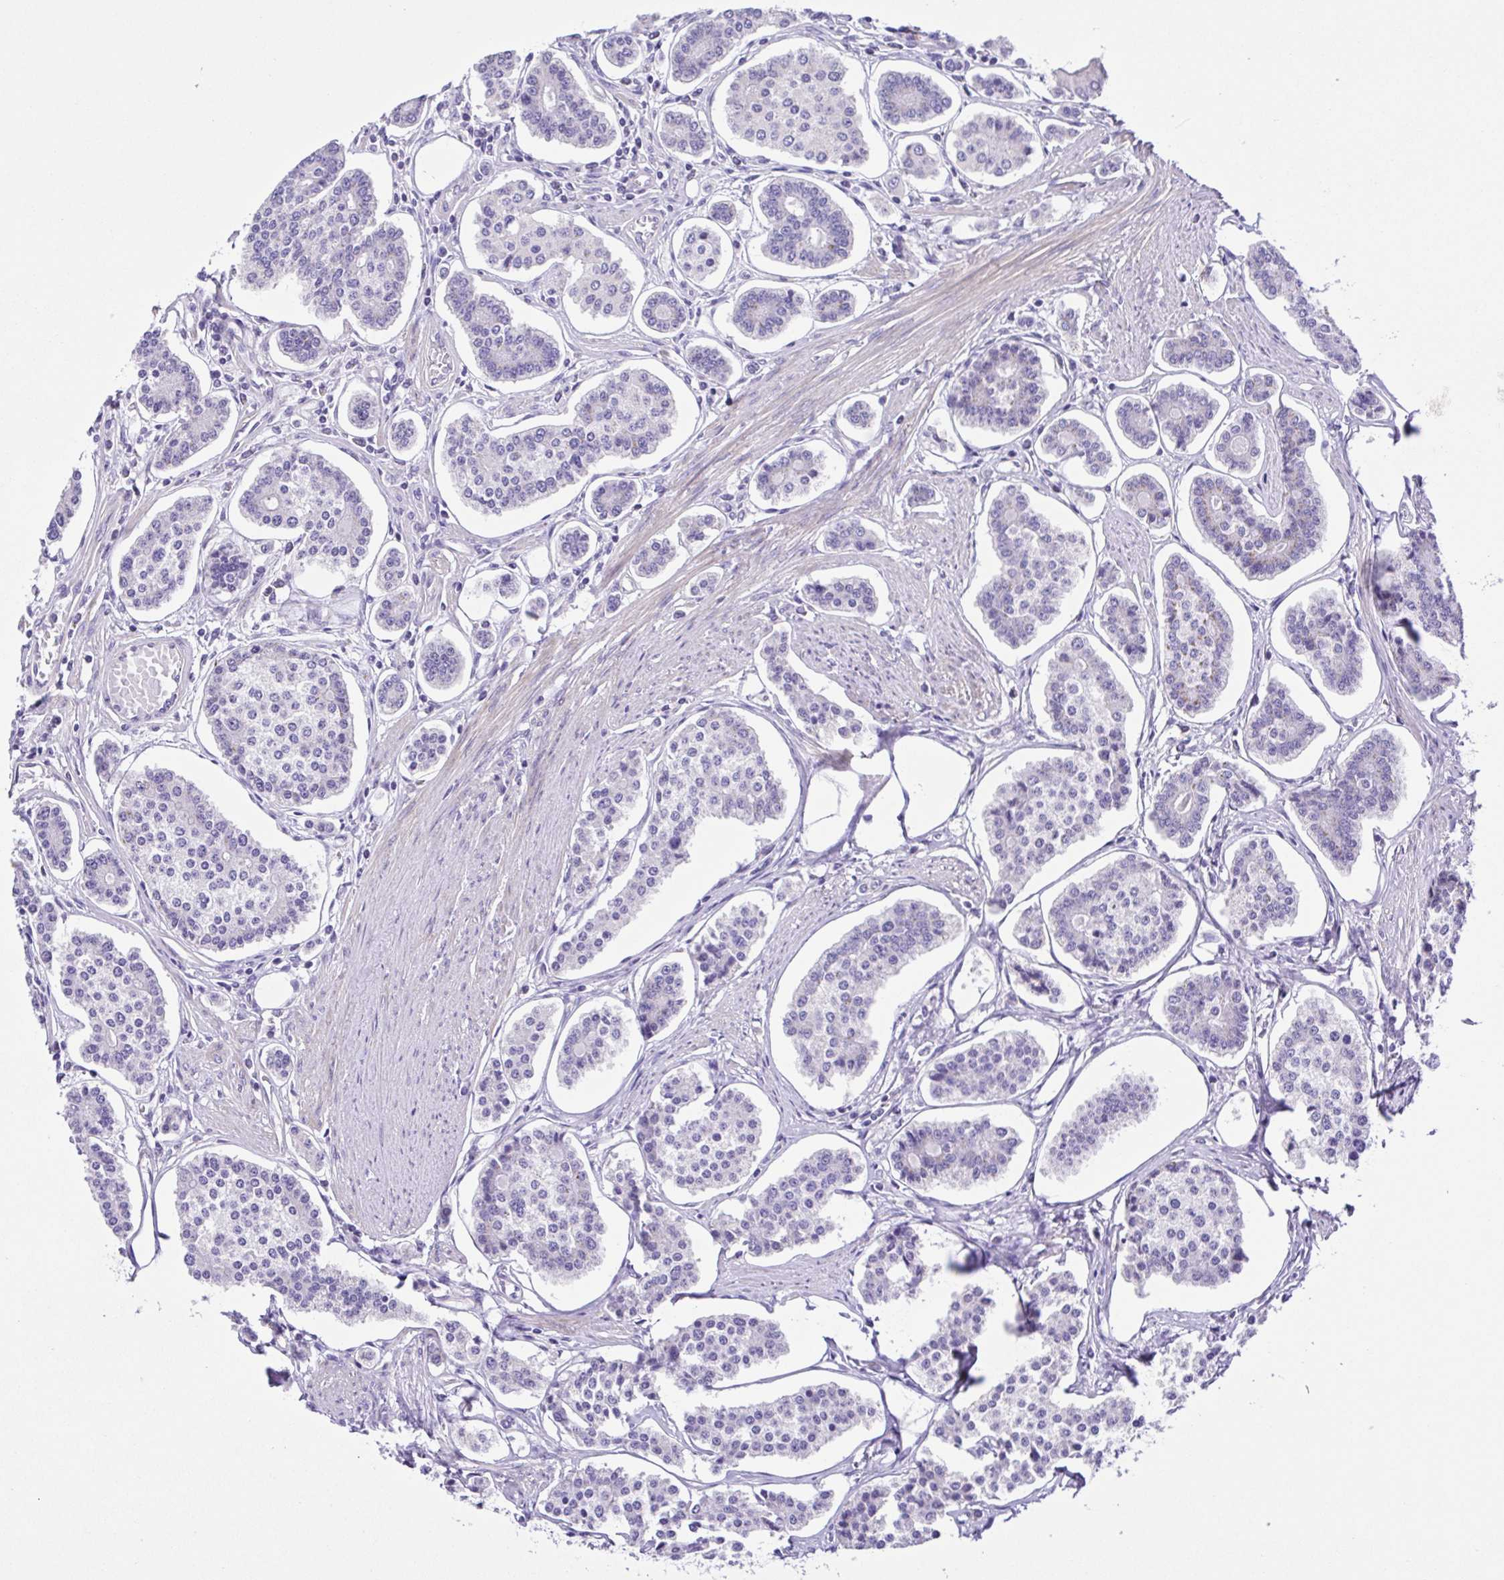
{"staining": {"intensity": "negative", "quantity": "none", "location": "none"}, "tissue": "carcinoid", "cell_type": "Tumor cells", "image_type": "cancer", "snomed": [{"axis": "morphology", "description": "Carcinoid, malignant, NOS"}, {"axis": "topography", "description": "Small intestine"}], "caption": "This is an IHC micrograph of human malignant carcinoid. There is no expression in tumor cells.", "gene": "ISM2", "patient": {"sex": "female", "age": 65}}